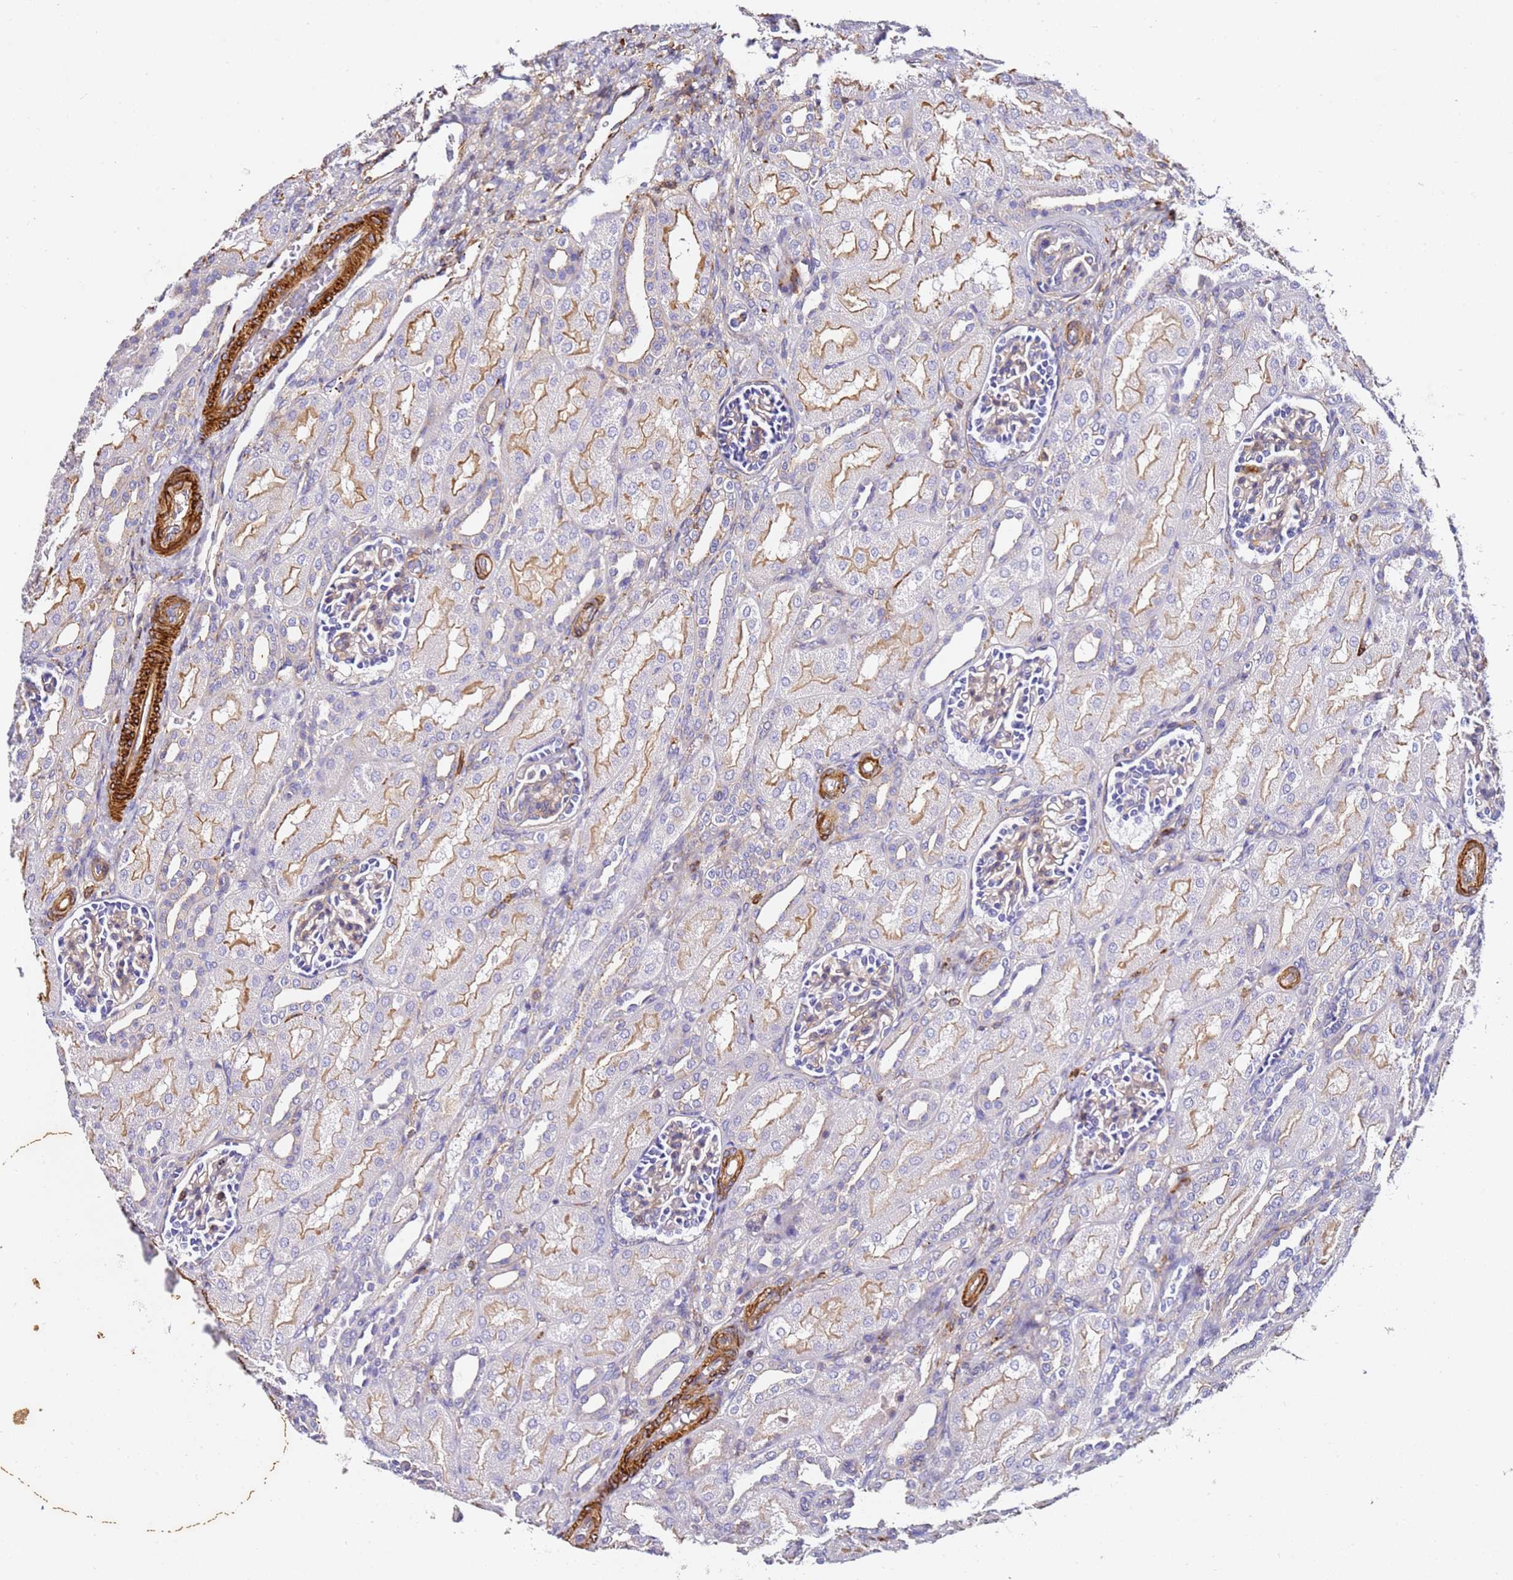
{"staining": {"intensity": "negative", "quantity": "none", "location": "none"}, "tissue": "kidney", "cell_type": "Cells in glomeruli", "image_type": "normal", "snomed": [{"axis": "morphology", "description": "Normal tissue, NOS"}, {"axis": "morphology", "description": "Neoplasm, malignant, NOS"}, {"axis": "topography", "description": "Kidney"}], "caption": "A high-resolution photomicrograph shows immunohistochemistry staining of benign kidney, which displays no significant staining in cells in glomeruli.", "gene": "ZNF671", "patient": {"sex": "female", "age": 1}}